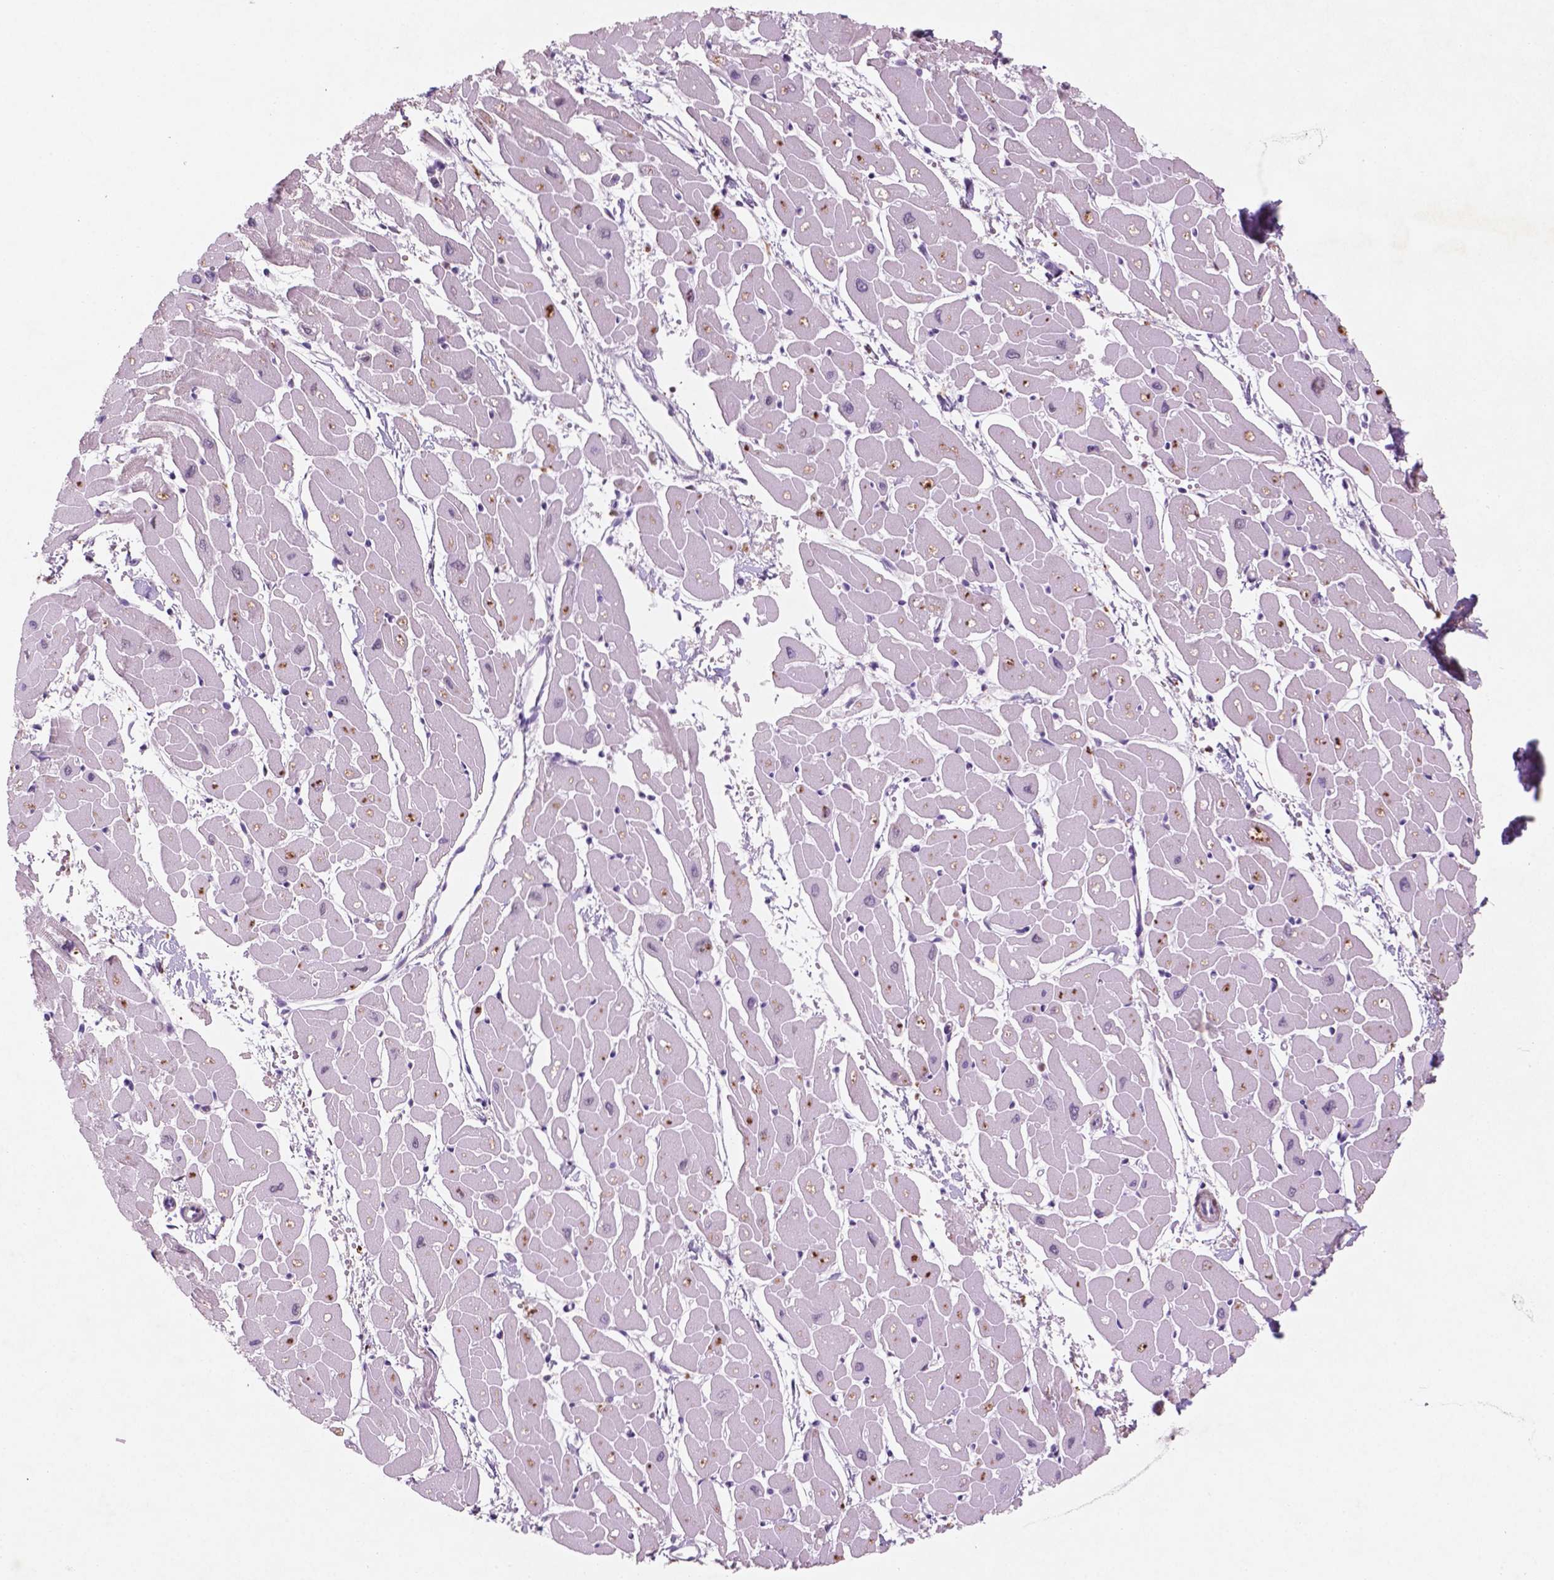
{"staining": {"intensity": "negative", "quantity": "none", "location": "none"}, "tissue": "heart muscle", "cell_type": "Cardiomyocytes", "image_type": "normal", "snomed": [{"axis": "morphology", "description": "Normal tissue, NOS"}, {"axis": "topography", "description": "Heart"}], "caption": "An immunohistochemistry (IHC) histopathology image of benign heart muscle is shown. There is no staining in cardiomyocytes of heart muscle.", "gene": "CTR9", "patient": {"sex": "male", "age": 57}}